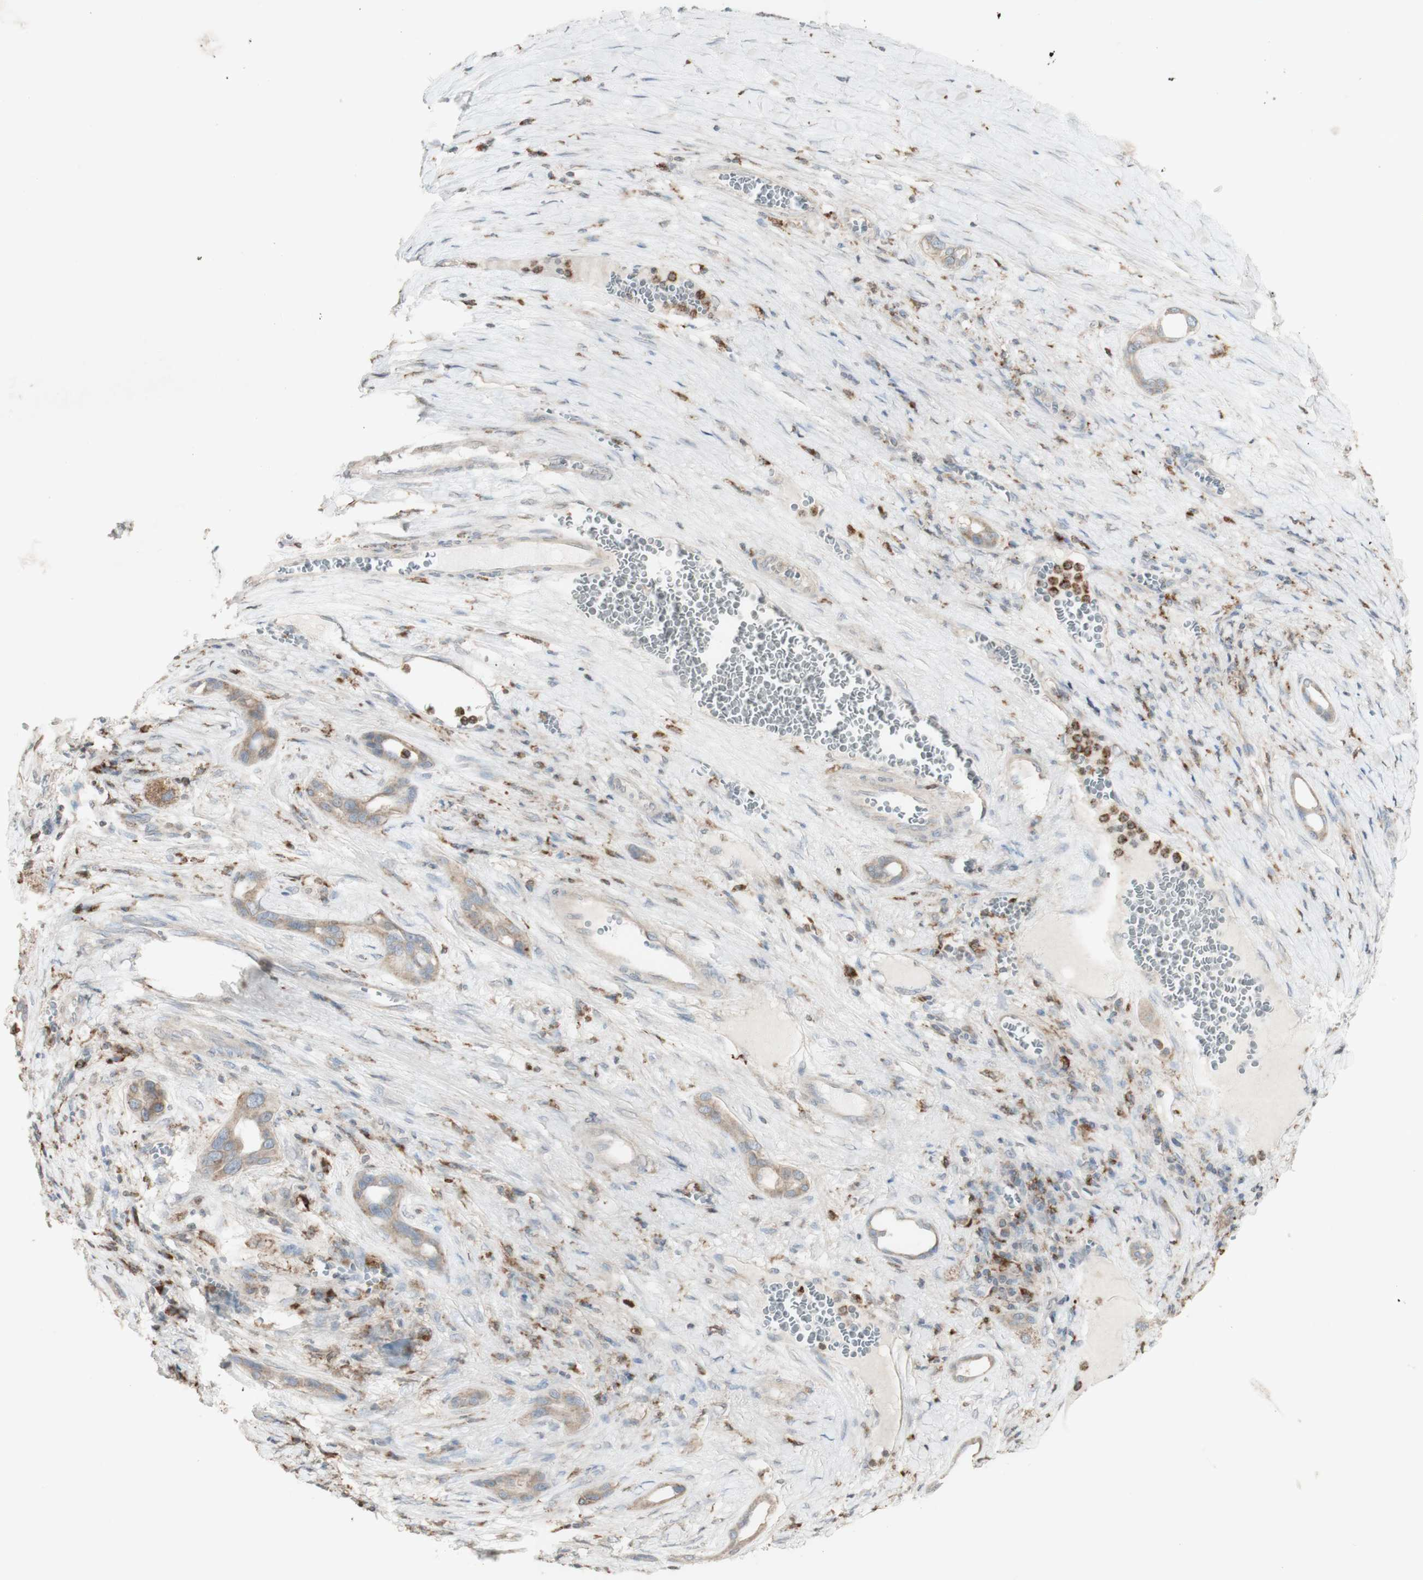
{"staining": {"intensity": "weak", "quantity": ">75%", "location": "cytoplasmic/membranous"}, "tissue": "liver cancer", "cell_type": "Tumor cells", "image_type": "cancer", "snomed": [{"axis": "morphology", "description": "Carcinoma, Hepatocellular, NOS"}, {"axis": "topography", "description": "Liver"}], "caption": "A low amount of weak cytoplasmic/membranous staining is present in approximately >75% of tumor cells in liver cancer tissue.", "gene": "ATP6V1E1", "patient": {"sex": "female", "age": 73}}